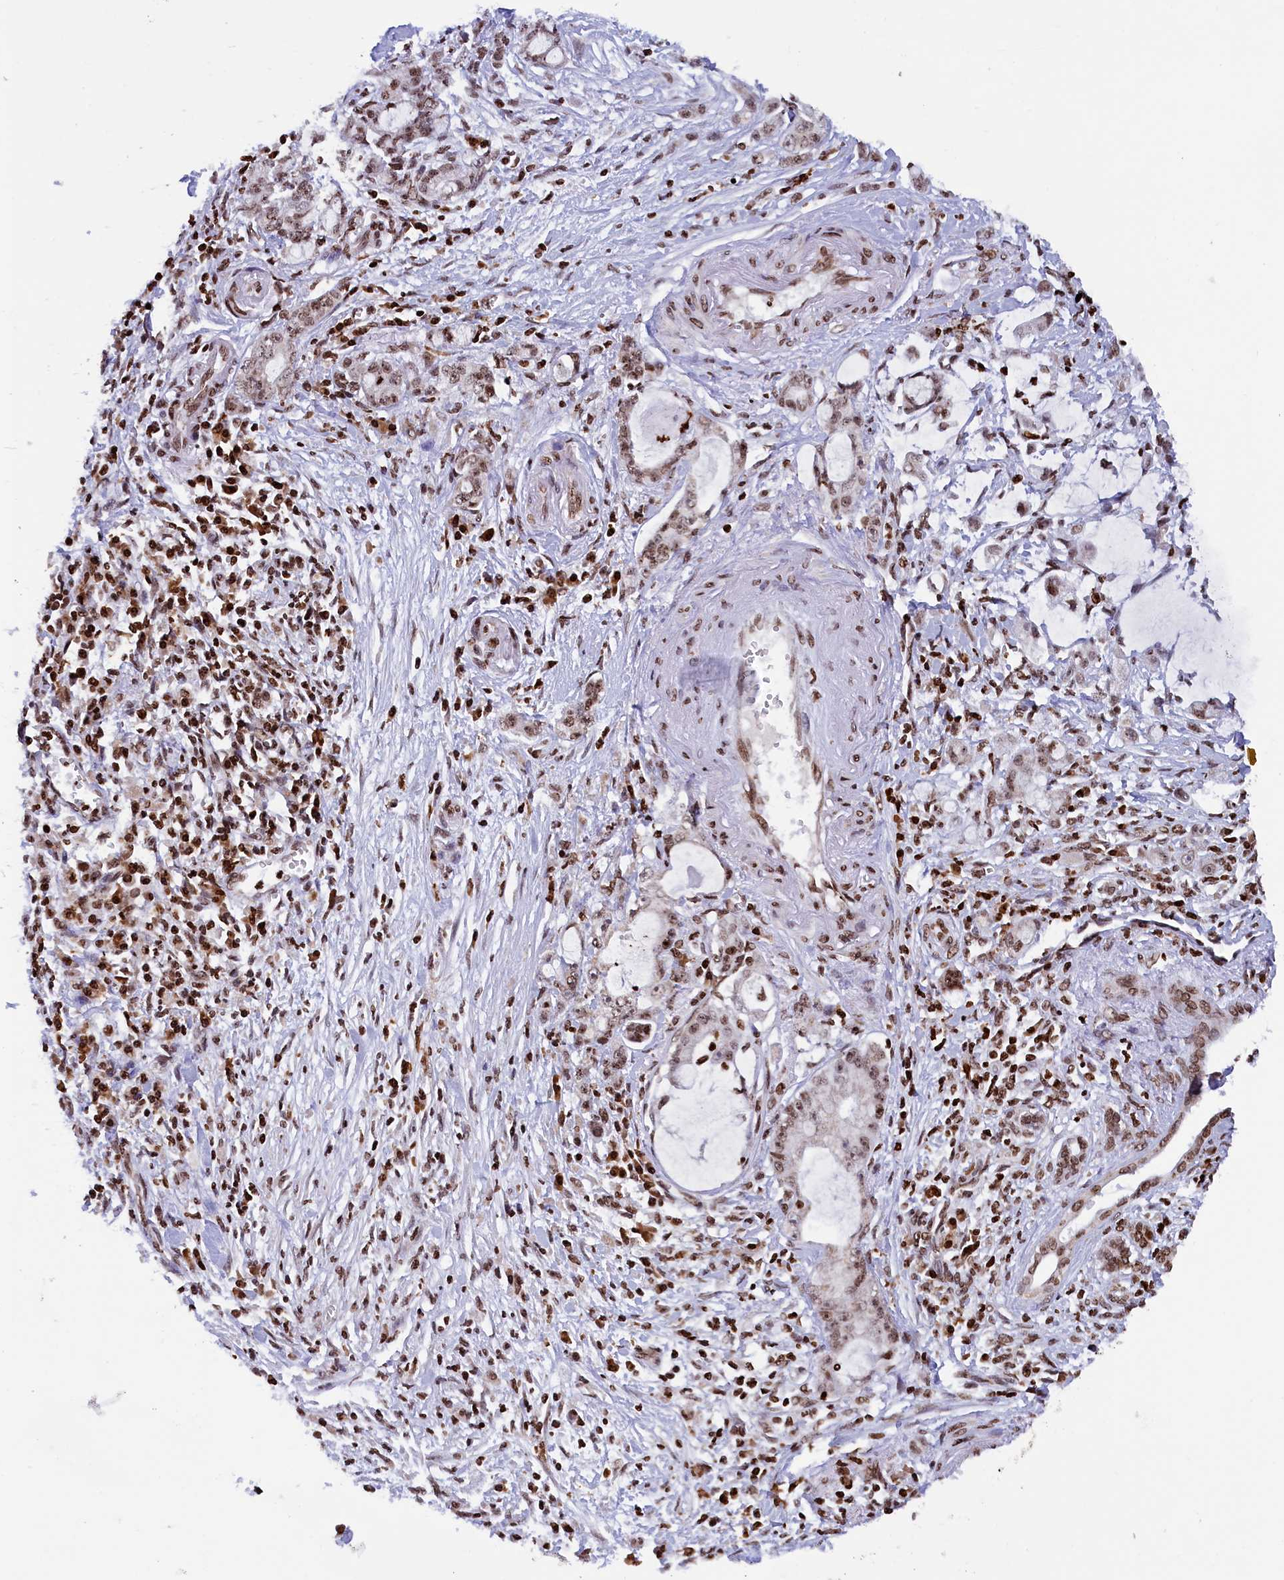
{"staining": {"intensity": "weak", "quantity": "25%-75%", "location": "nuclear"}, "tissue": "pancreatic cancer", "cell_type": "Tumor cells", "image_type": "cancer", "snomed": [{"axis": "morphology", "description": "Adenocarcinoma, NOS"}, {"axis": "topography", "description": "Pancreas"}], "caption": "Immunohistochemical staining of human pancreatic cancer shows weak nuclear protein expression in approximately 25%-75% of tumor cells. (DAB (3,3'-diaminobenzidine) IHC, brown staining for protein, blue staining for nuclei).", "gene": "TIMM29", "patient": {"sex": "female", "age": 73}}